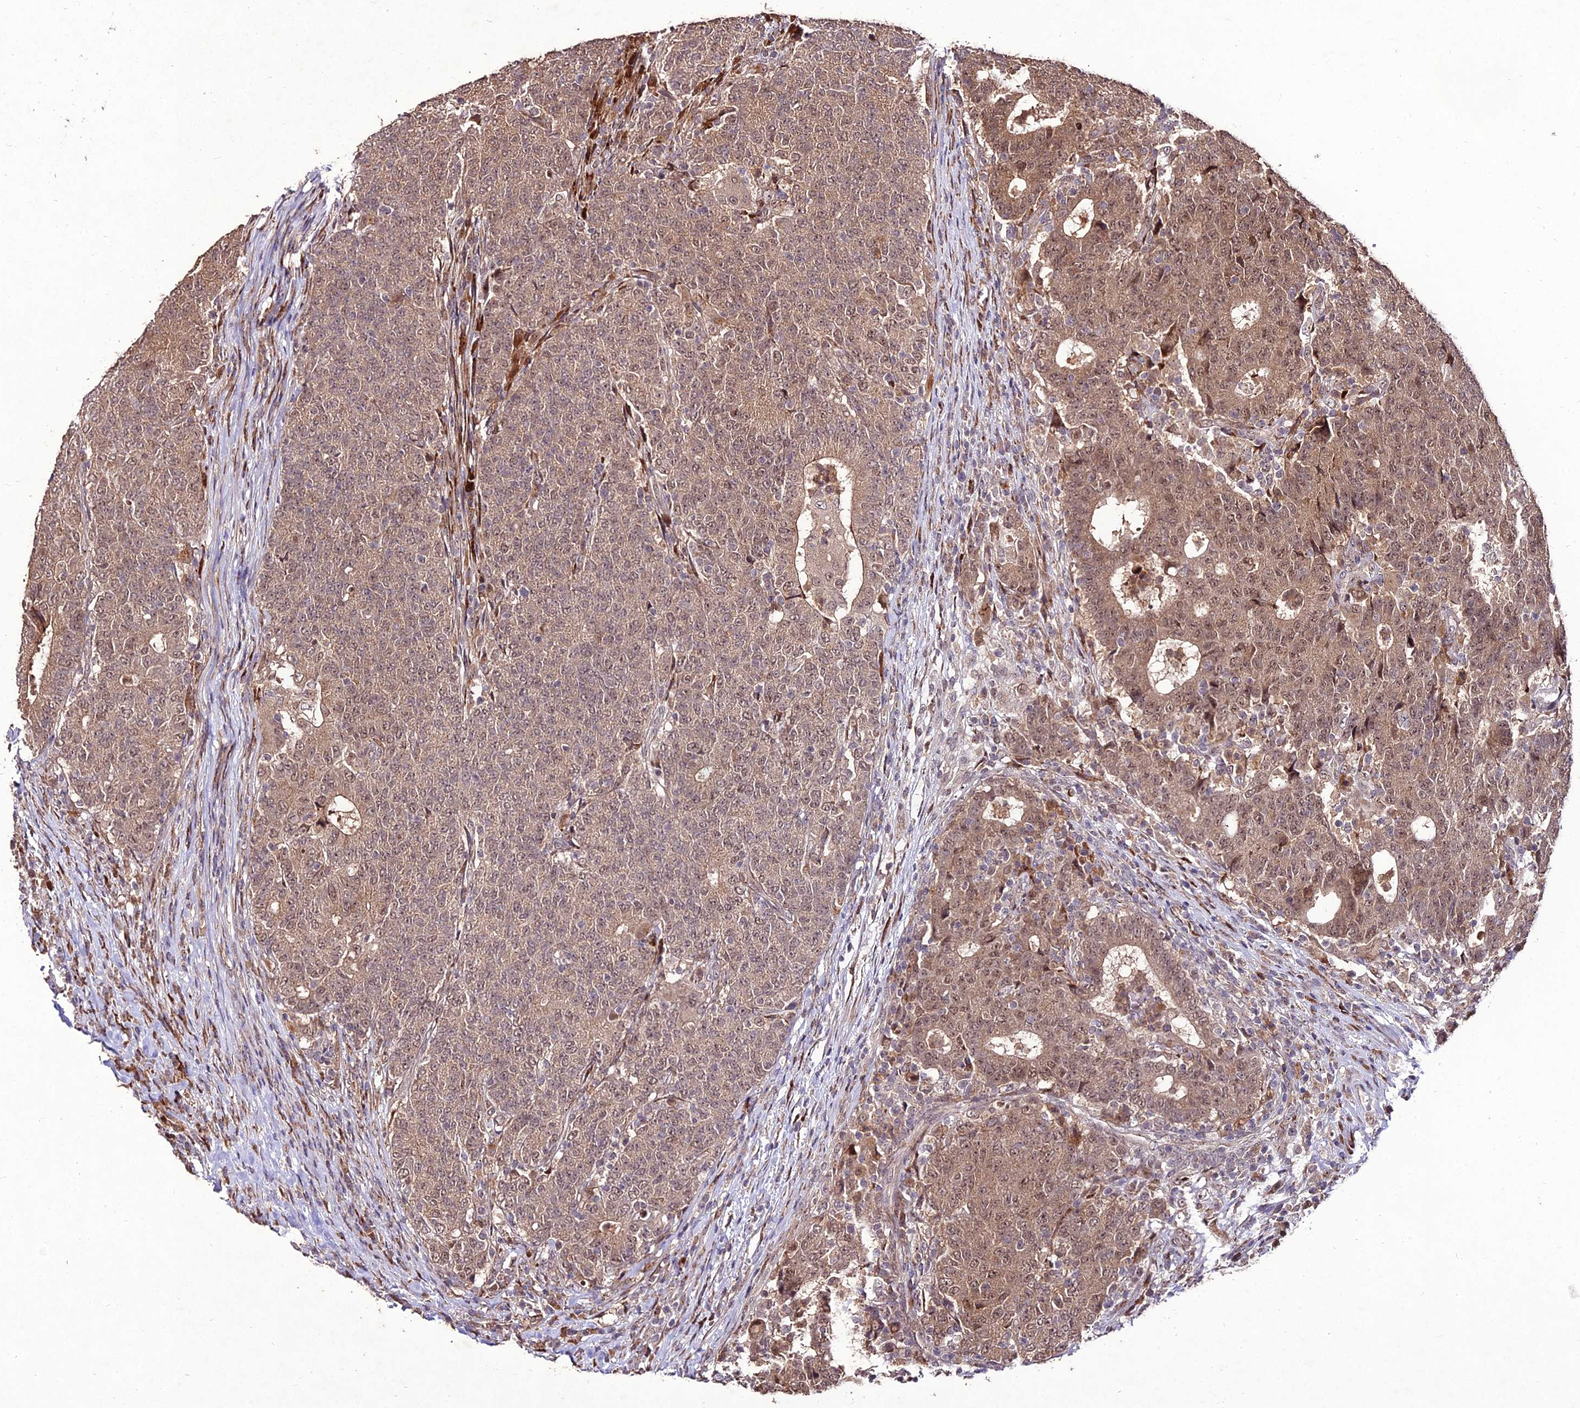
{"staining": {"intensity": "moderate", "quantity": ">75%", "location": "cytoplasmic/membranous,nuclear"}, "tissue": "colorectal cancer", "cell_type": "Tumor cells", "image_type": "cancer", "snomed": [{"axis": "morphology", "description": "Adenocarcinoma, NOS"}, {"axis": "topography", "description": "Colon"}], "caption": "Protein analysis of colorectal cancer tissue exhibits moderate cytoplasmic/membranous and nuclear expression in about >75% of tumor cells.", "gene": "ZNF766", "patient": {"sex": "female", "age": 75}}